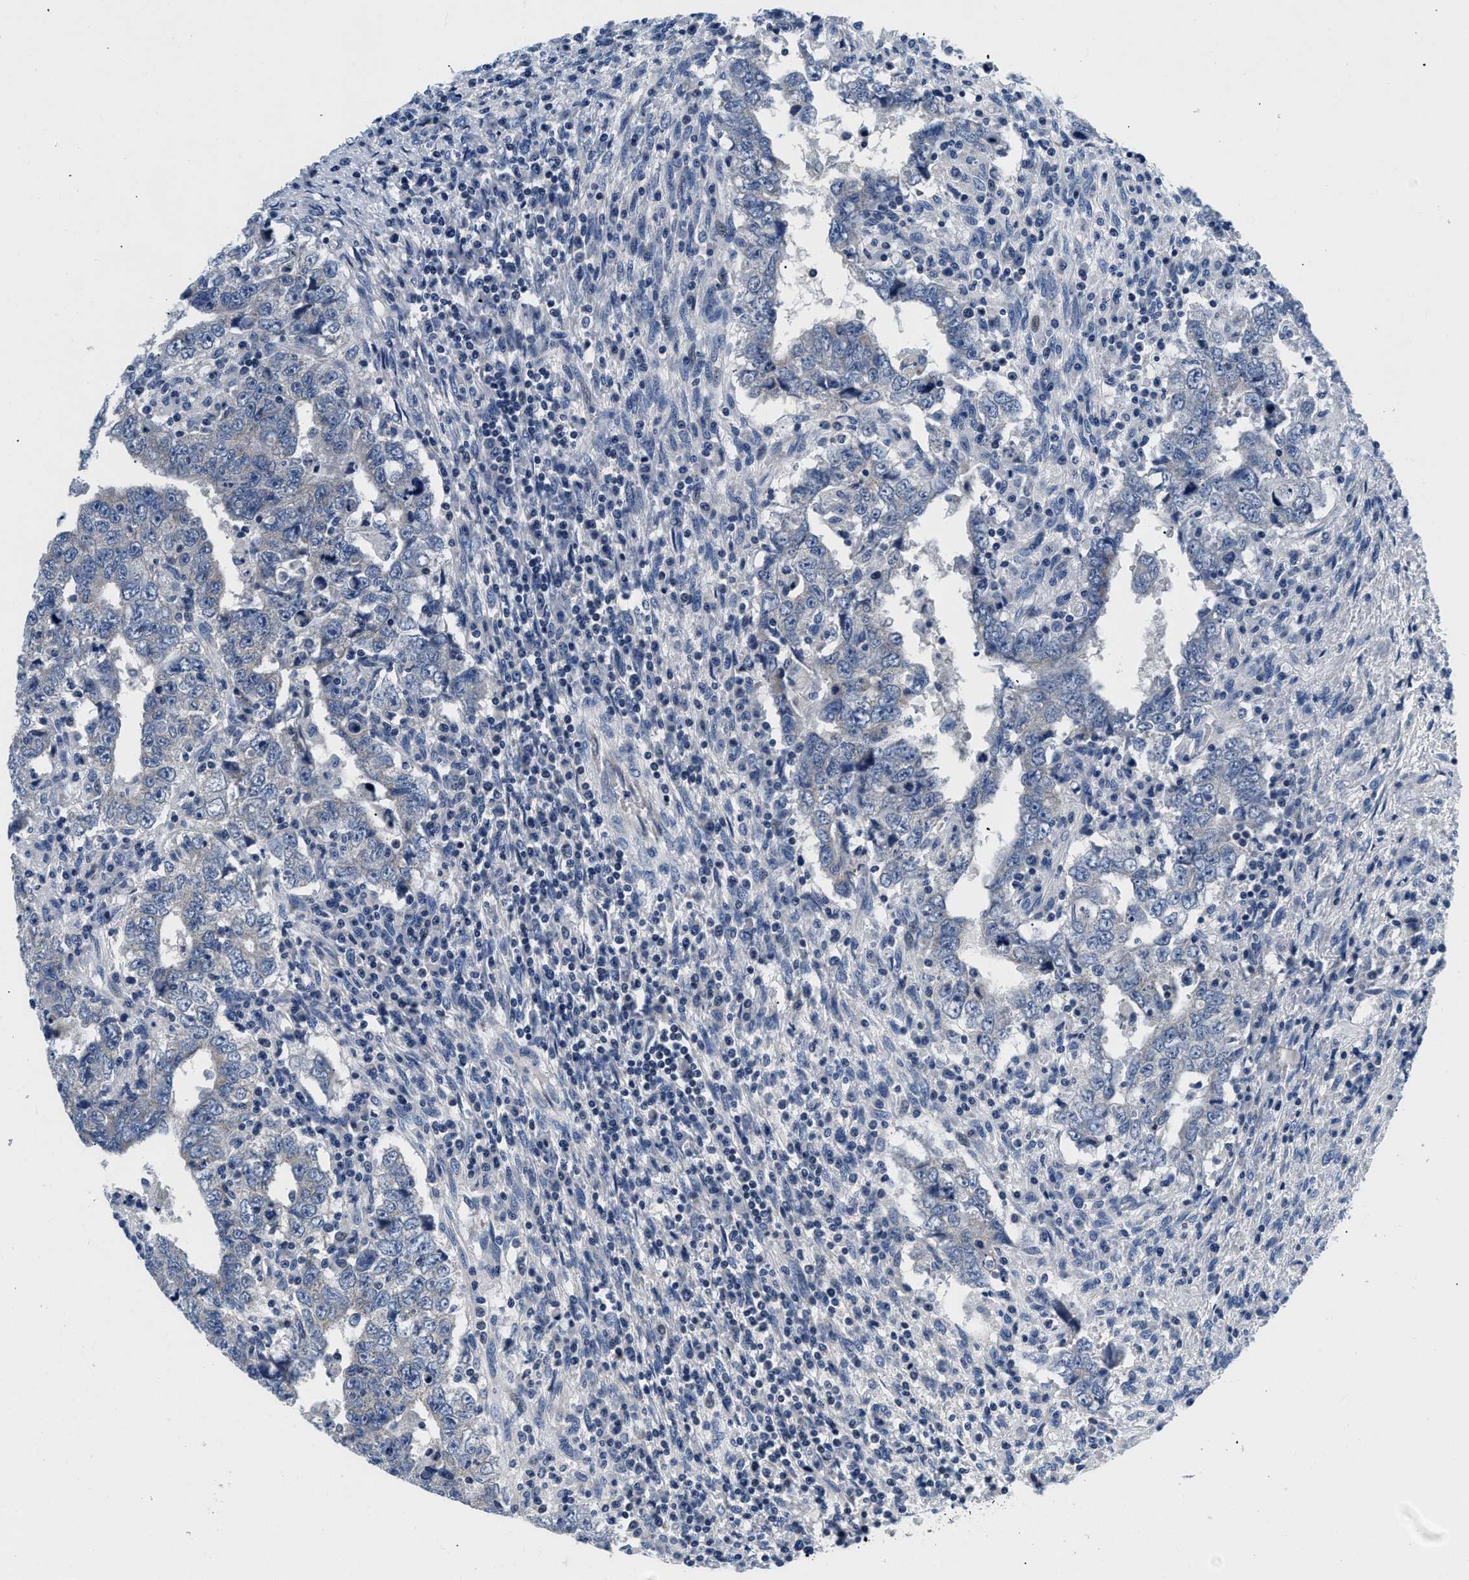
{"staining": {"intensity": "negative", "quantity": "none", "location": "none"}, "tissue": "testis cancer", "cell_type": "Tumor cells", "image_type": "cancer", "snomed": [{"axis": "morphology", "description": "Carcinoma, Embryonal, NOS"}, {"axis": "topography", "description": "Testis"}], "caption": "An immunohistochemistry micrograph of testis cancer (embryonal carcinoma) is shown. There is no staining in tumor cells of testis cancer (embryonal carcinoma).", "gene": "PDP1", "patient": {"sex": "male", "age": 26}}